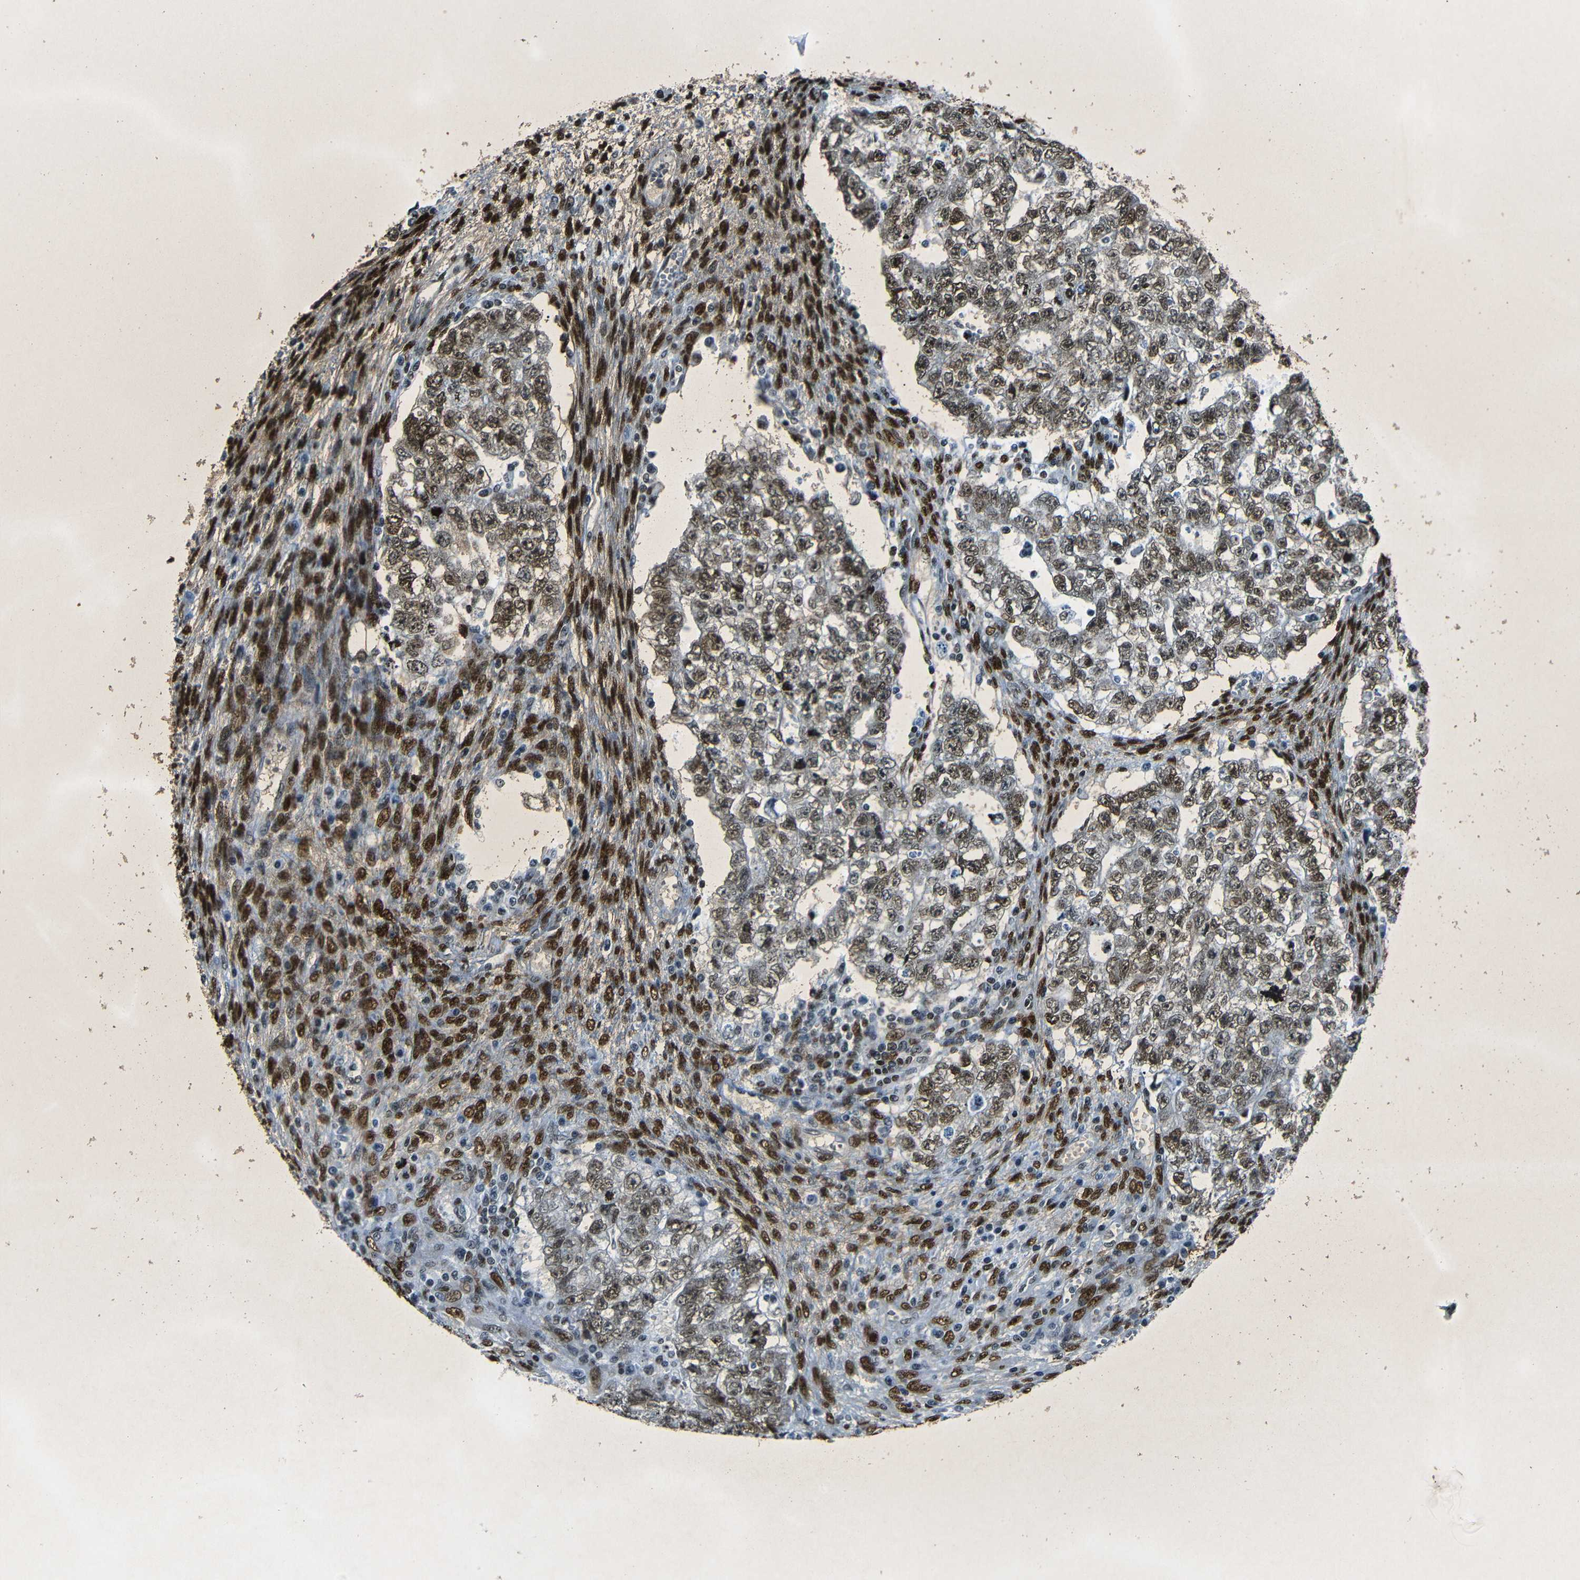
{"staining": {"intensity": "moderate", "quantity": ">75%", "location": "nuclear"}, "tissue": "testis cancer", "cell_type": "Tumor cells", "image_type": "cancer", "snomed": [{"axis": "morphology", "description": "Seminoma, NOS"}, {"axis": "morphology", "description": "Carcinoma, Embryonal, NOS"}, {"axis": "topography", "description": "Testis"}], "caption": "Testis cancer tissue shows moderate nuclear staining in about >75% of tumor cells, visualized by immunohistochemistry. (IHC, brightfield microscopy, high magnification).", "gene": "HMGN1", "patient": {"sex": "male", "age": 38}}